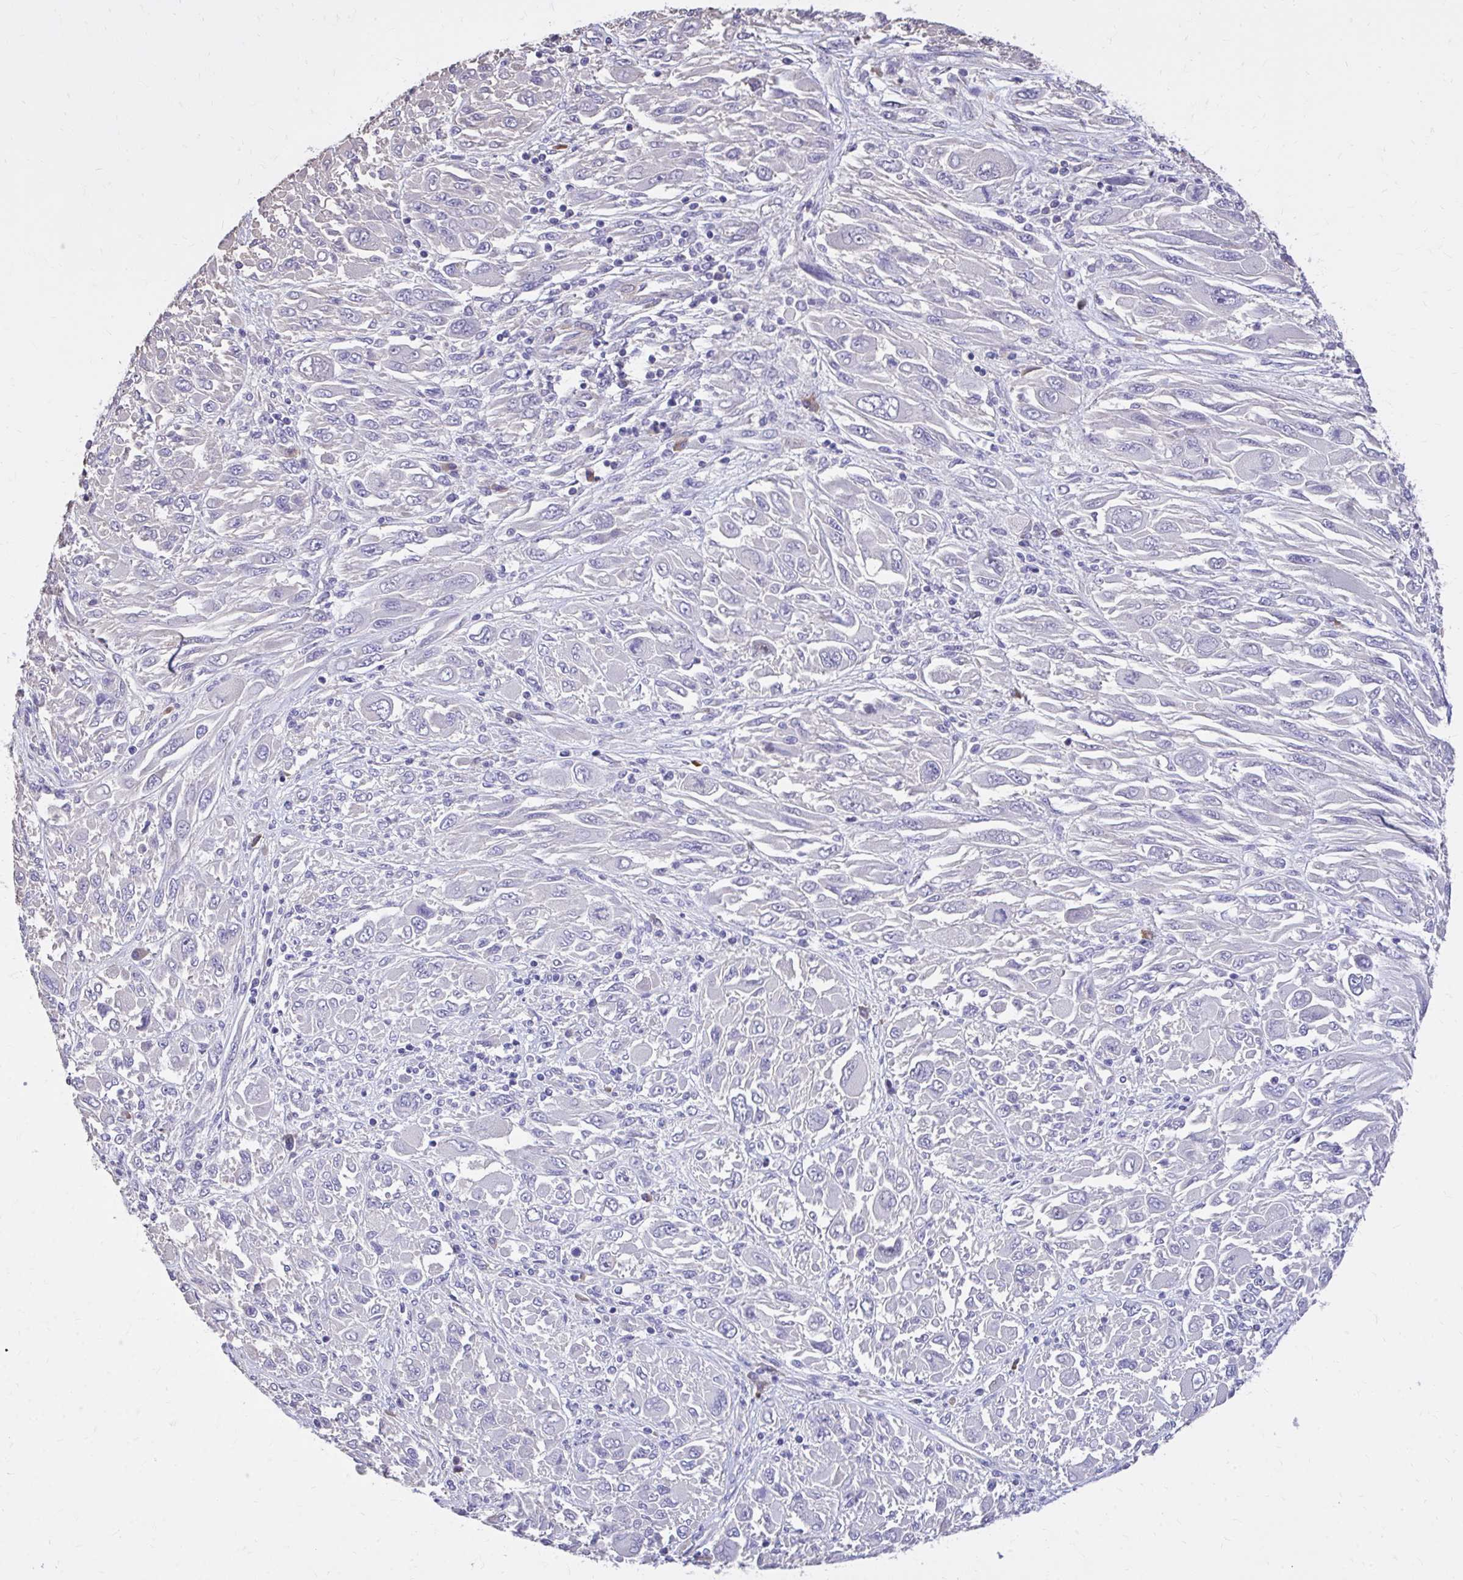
{"staining": {"intensity": "negative", "quantity": "none", "location": "none"}, "tissue": "melanoma", "cell_type": "Tumor cells", "image_type": "cancer", "snomed": [{"axis": "morphology", "description": "Malignant melanoma, NOS"}, {"axis": "topography", "description": "Skin"}], "caption": "The micrograph displays no significant staining in tumor cells of malignant melanoma.", "gene": "EPB41L1", "patient": {"sex": "female", "age": 91}}